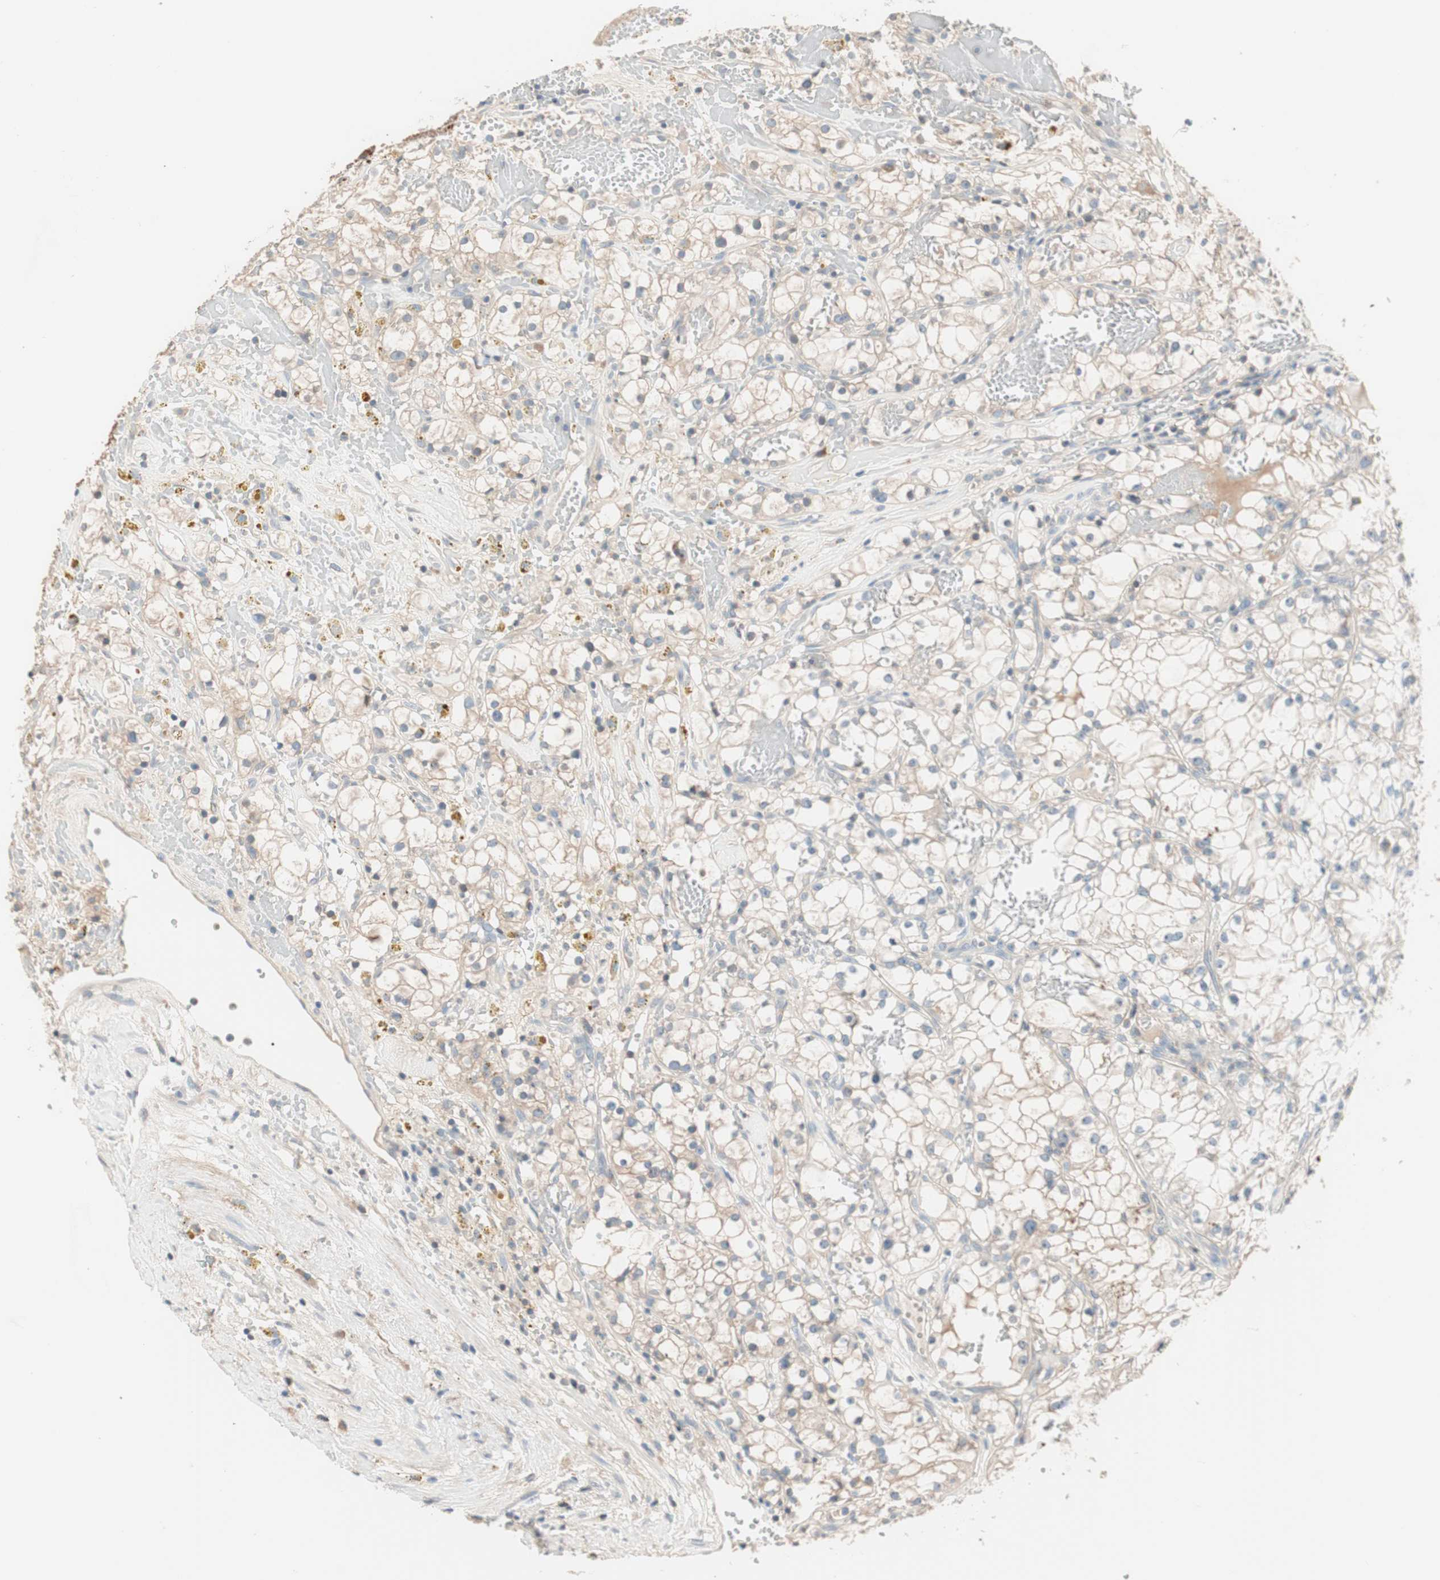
{"staining": {"intensity": "weak", "quantity": "<25%", "location": "cytoplasmic/membranous"}, "tissue": "renal cancer", "cell_type": "Tumor cells", "image_type": "cancer", "snomed": [{"axis": "morphology", "description": "Adenocarcinoma, NOS"}, {"axis": "topography", "description": "Kidney"}], "caption": "Immunohistochemistry (IHC) image of human adenocarcinoma (renal) stained for a protein (brown), which demonstrates no staining in tumor cells.", "gene": "RAD54B", "patient": {"sex": "male", "age": 56}}